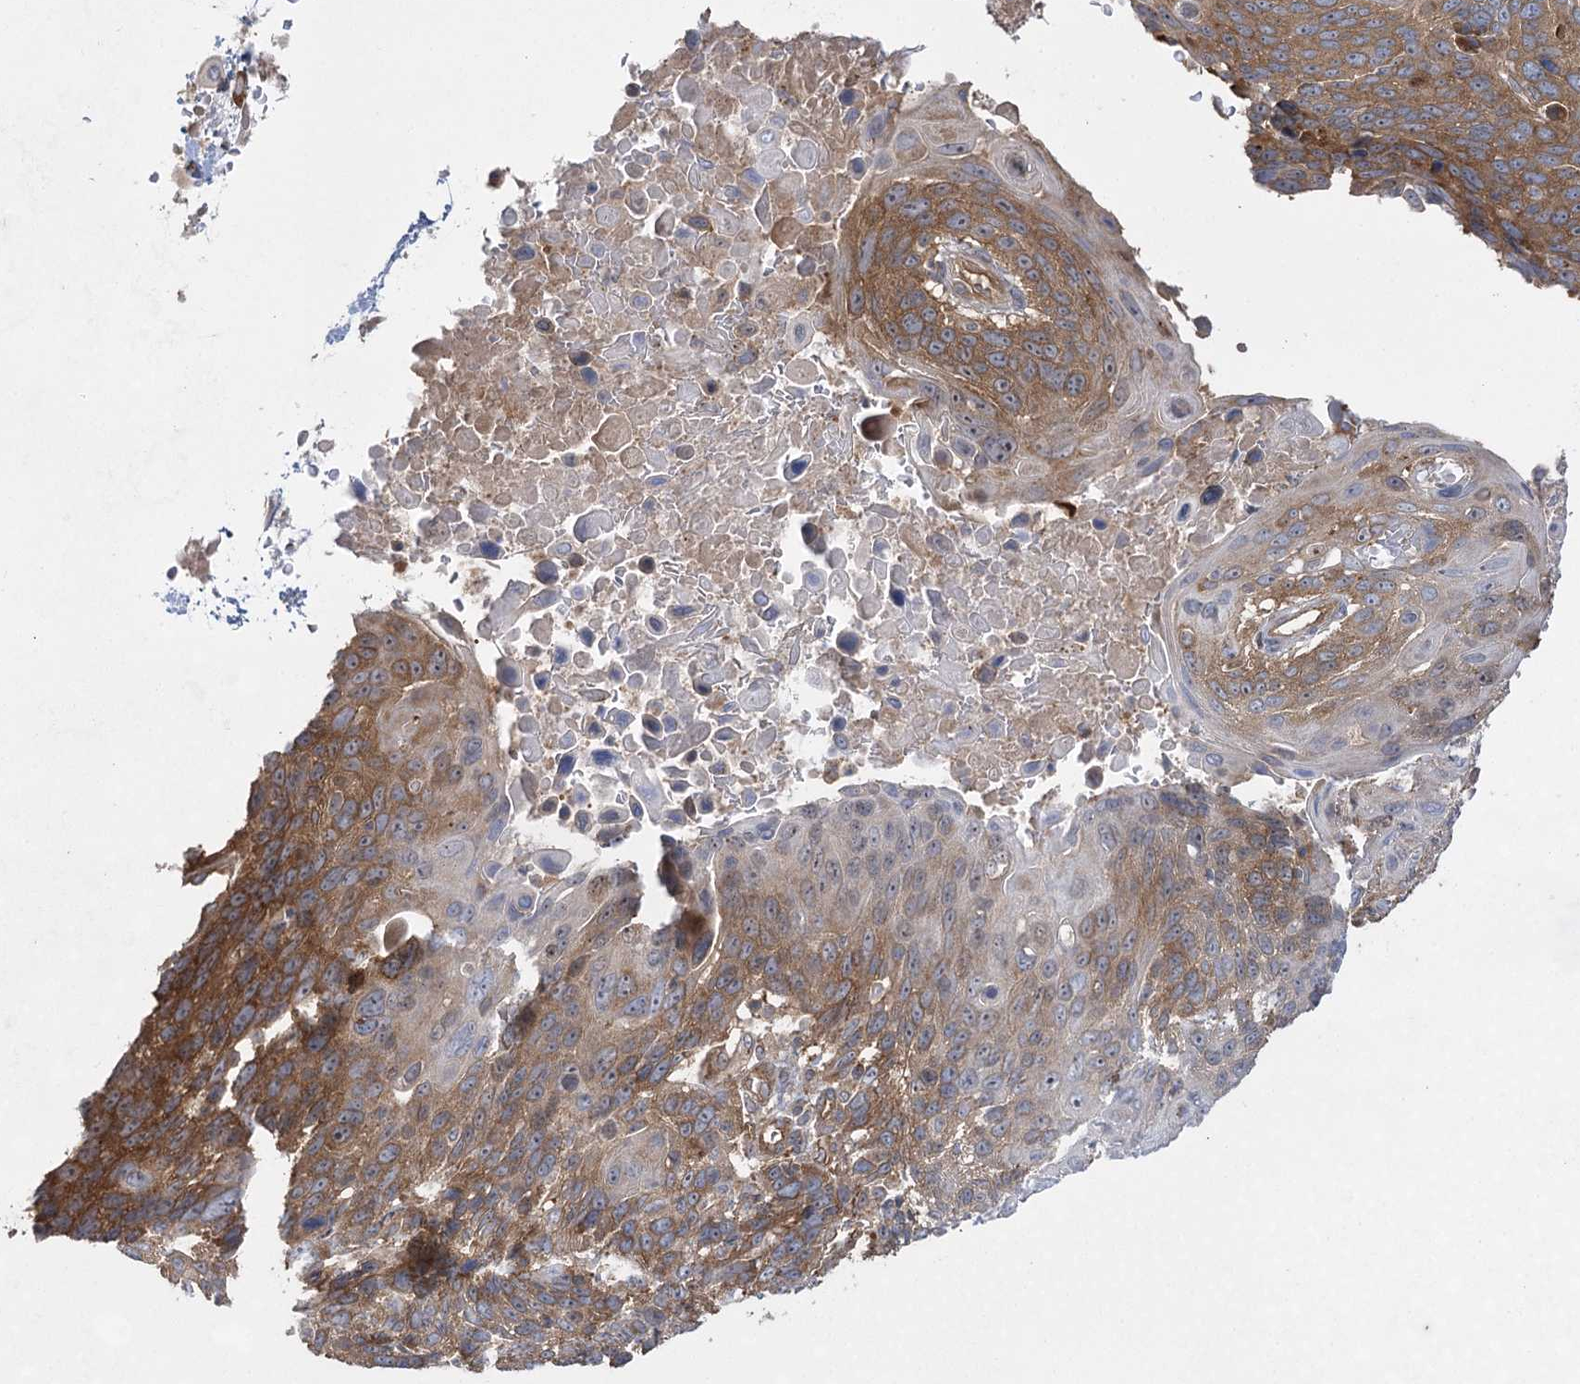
{"staining": {"intensity": "moderate", "quantity": ">75%", "location": "cytoplasmic/membranous"}, "tissue": "lung cancer", "cell_type": "Tumor cells", "image_type": "cancer", "snomed": [{"axis": "morphology", "description": "Squamous cell carcinoma, NOS"}, {"axis": "topography", "description": "Lung"}], "caption": "Lung squamous cell carcinoma stained for a protein (brown) exhibits moderate cytoplasmic/membranous positive positivity in approximately >75% of tumor cells.", "gene": "EIF3A", "patient": {"sex": "male", "age": 66}}